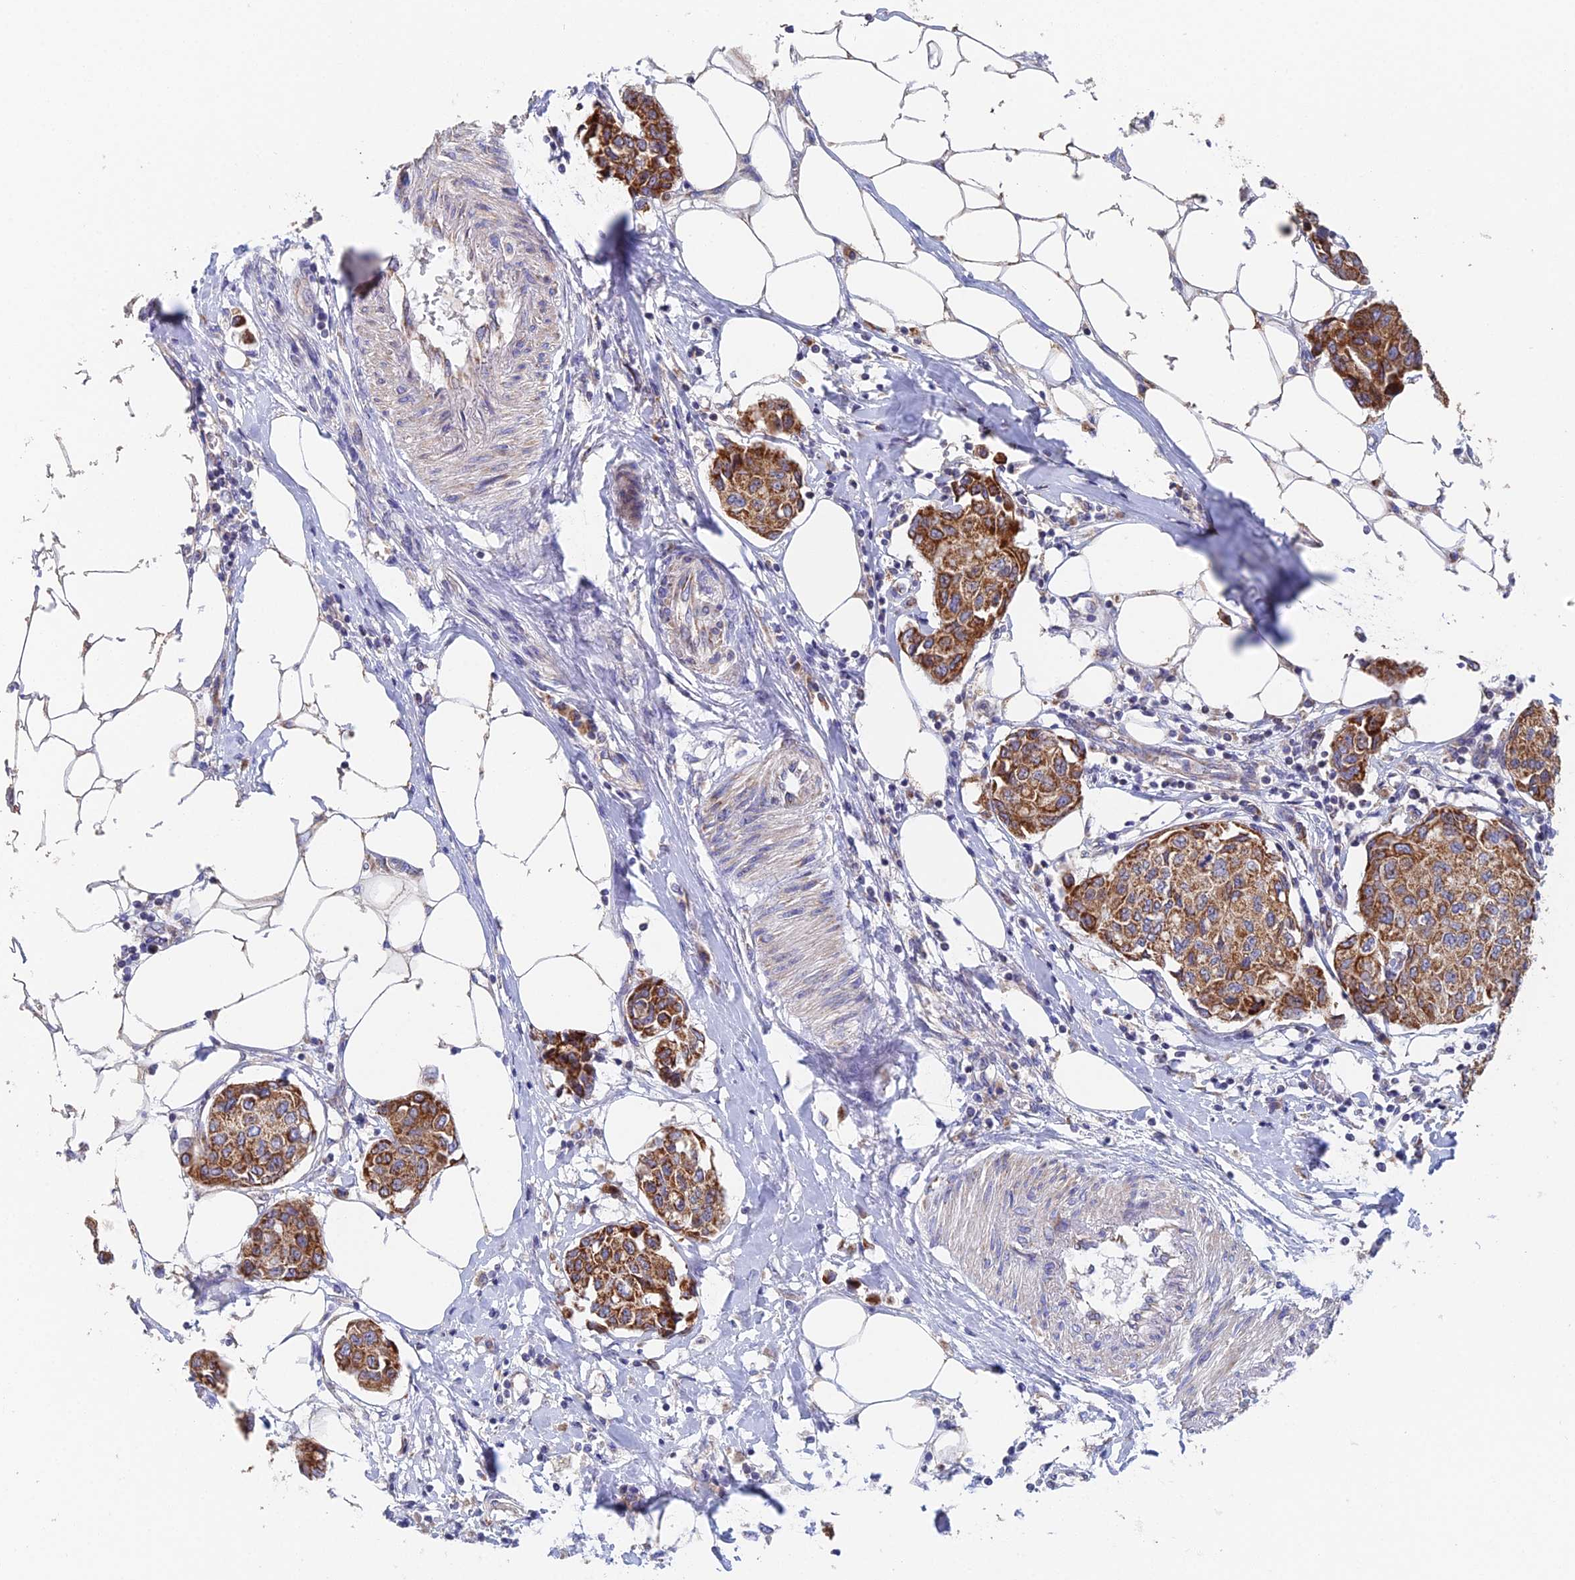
{"staining": {"intensity": "strong", "quantity": ">75%", "location": "cytoplasmic/membranous"}, "tissue": "breast cancer", "cell_type": "Tumor cells", "image_type": "cancer", "snomed": [{"axis": "morphology", "description": "Duct carcinoma"}, {"axis": "topography", "description": "Breast"}], "caption": "Immunohistochemistry (DAB (3,3'-diaminobenzidine)) staining of breast cancer displays strong cytoplasmic/membranous protein staining in approximately >75% of tumor cells.", "gene": "ECSIT", "patient": {"sex": "female", "age": 80}}